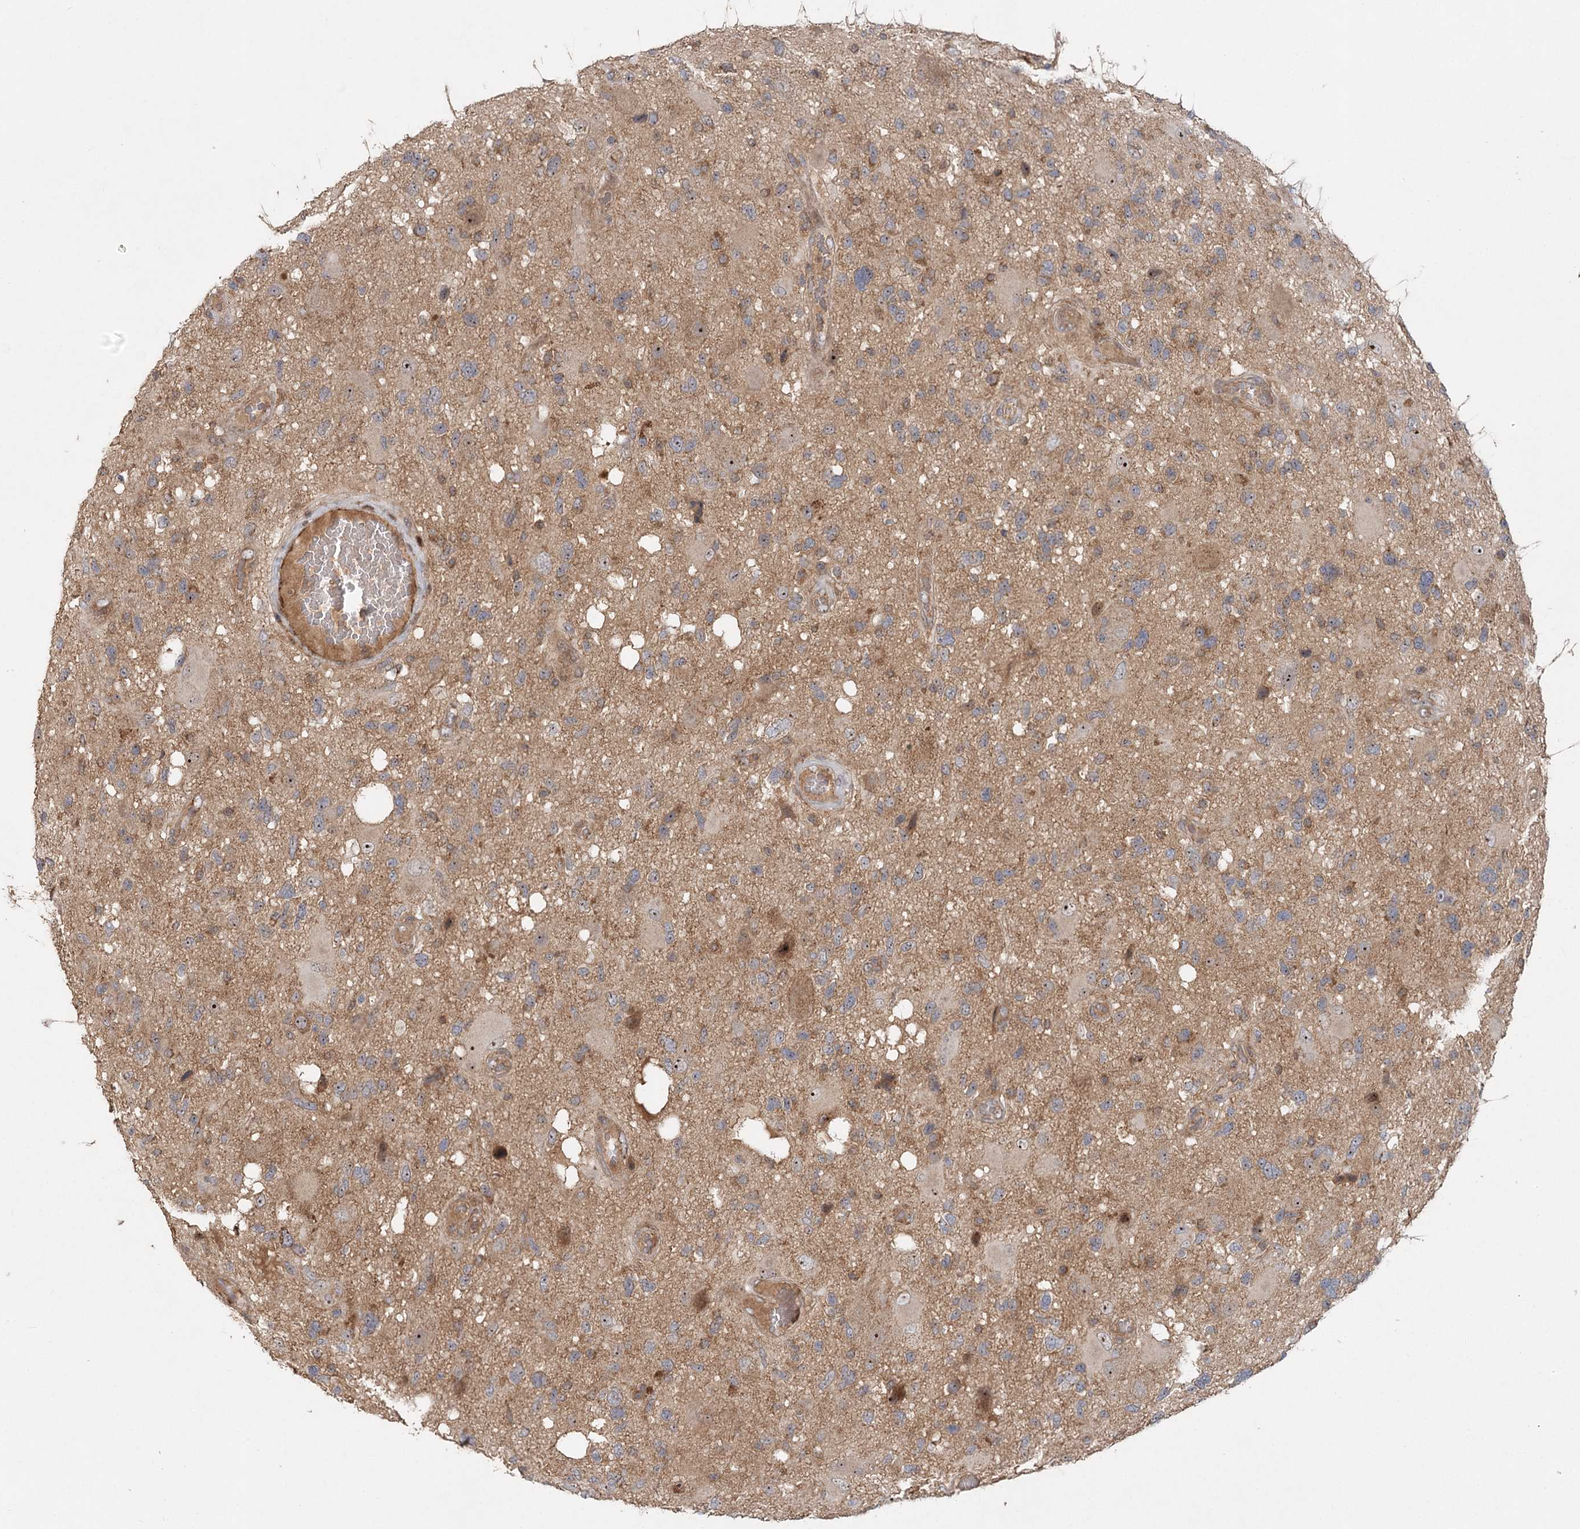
{"staining": {"intensity": "moderate", "quantity": "25%-75%", "location": "cytoplasmic/membranous,nuclear"}, "tissue": "glioma", "cell_type": "Tumor cells", "image_type": "cancer", "snomed": [{"axis": "morphology", "description": "Glioma, malignant, High grade"}, {"axis": "topography", "description": "Brain"}], "caption": "This image demonstrates immunohistochemistry (IHC) staining of glioma, with medium moderate cytoplasmic/membranous and nuclear positivity in approximately 25%-75% of tumor cells.", "gene": "RAPGEF6", "patient": {"sex": "male", "age": 33}}